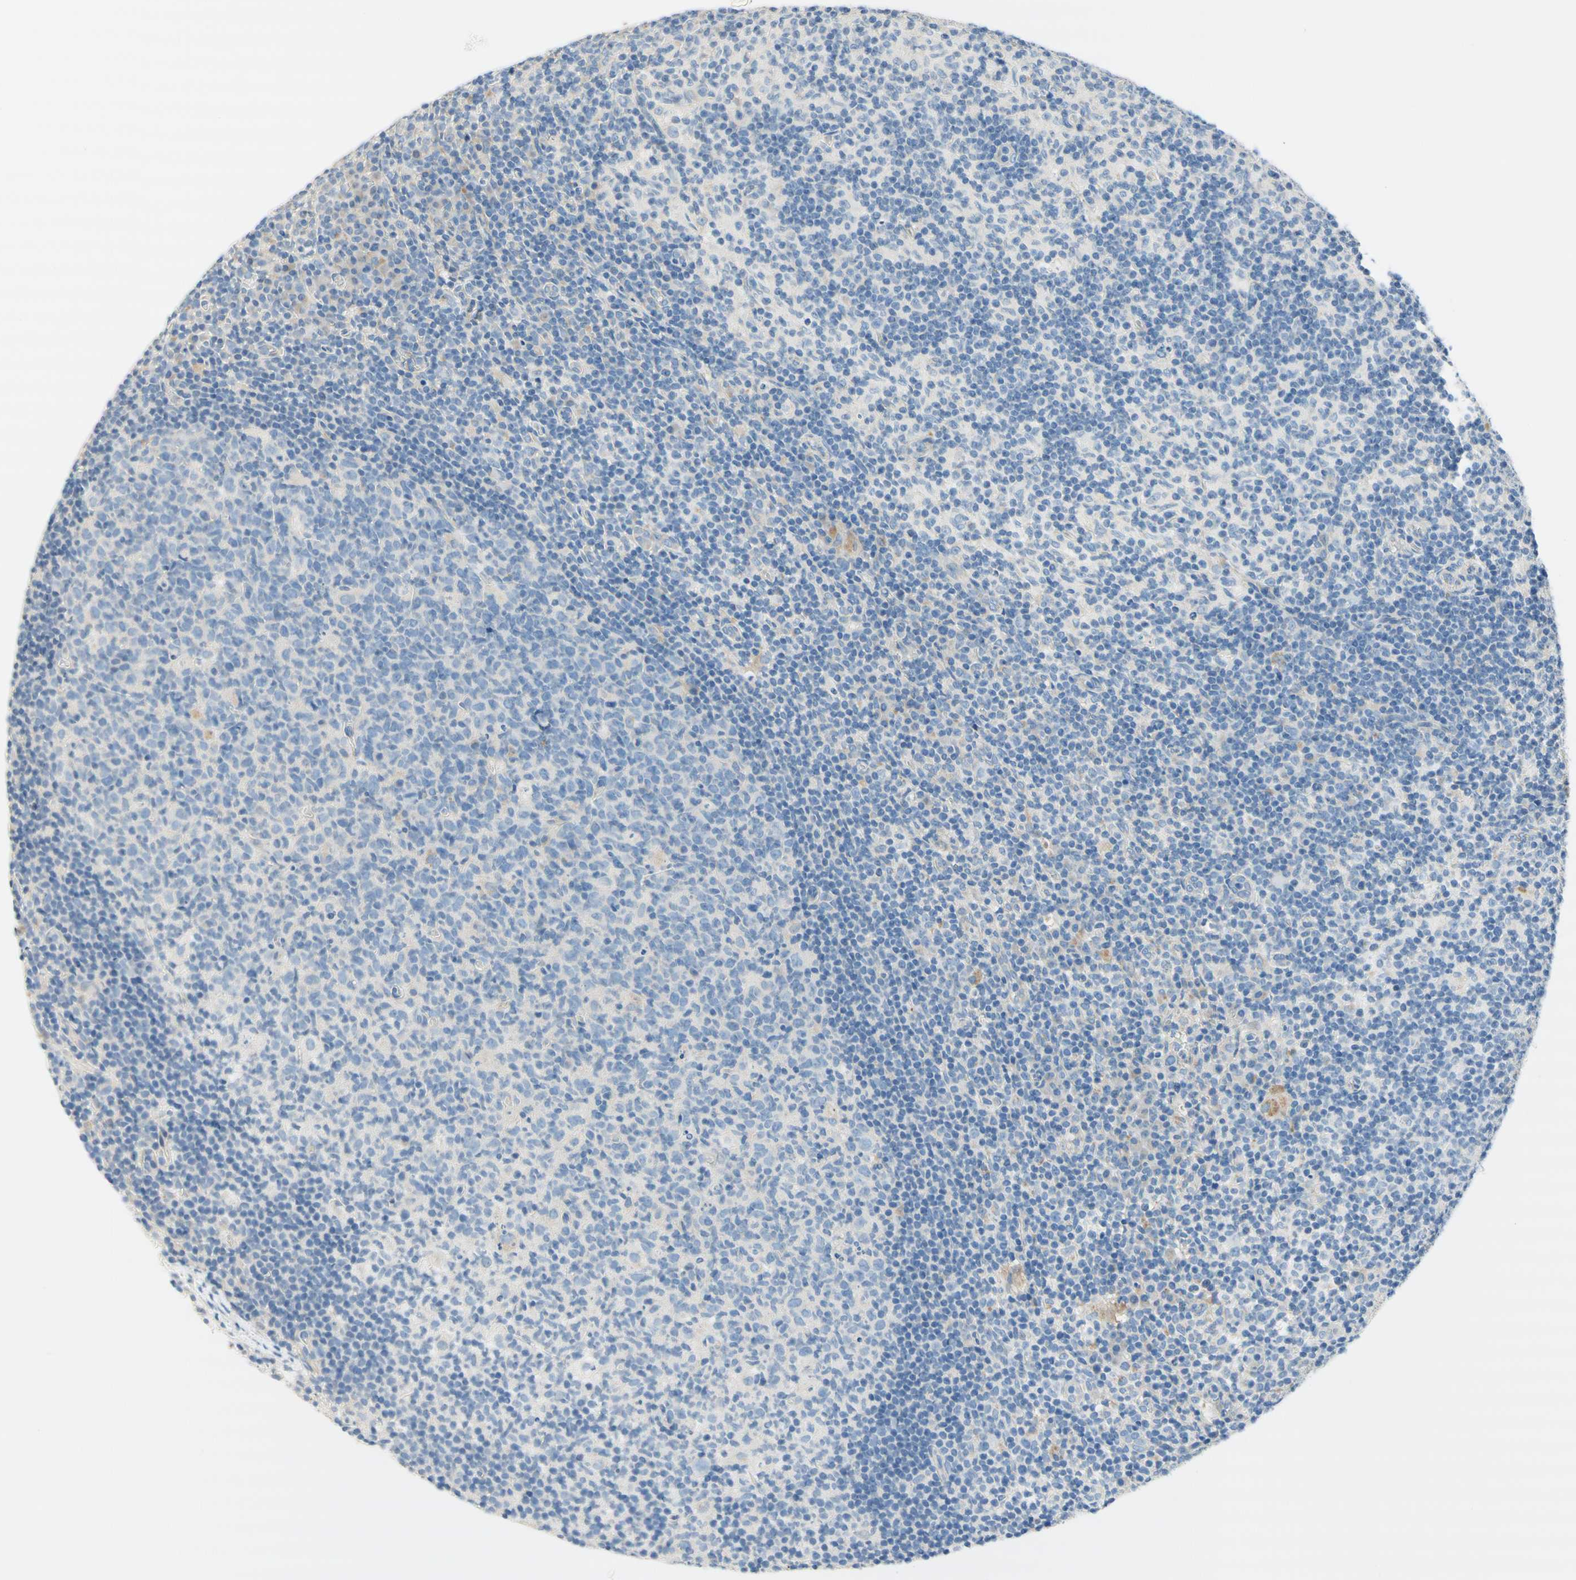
{"staining": {"intensity": "weak", "quantity": "<25%", "location": "cytoplasmic/membranous"}, "tissue": "lymph node", "cell_type": "Germinal center cells", "image_type": "normal", "snomed": [{"axis": "morphology", "description": "Normal tissue, NOS"}, {"axis": "morphology", "description": "Inflammation, NOS"}, {"axis": "topography", "description": "Lymph node"}], "caption": "The immunohistochemistry histopathology image has no significant staining in germinal center cells of lymph node. (Immunohistochemistry, brightfield microscopy, high magnification).", "gene": "F3", "patient": {"sex": "male", "age": 55}}